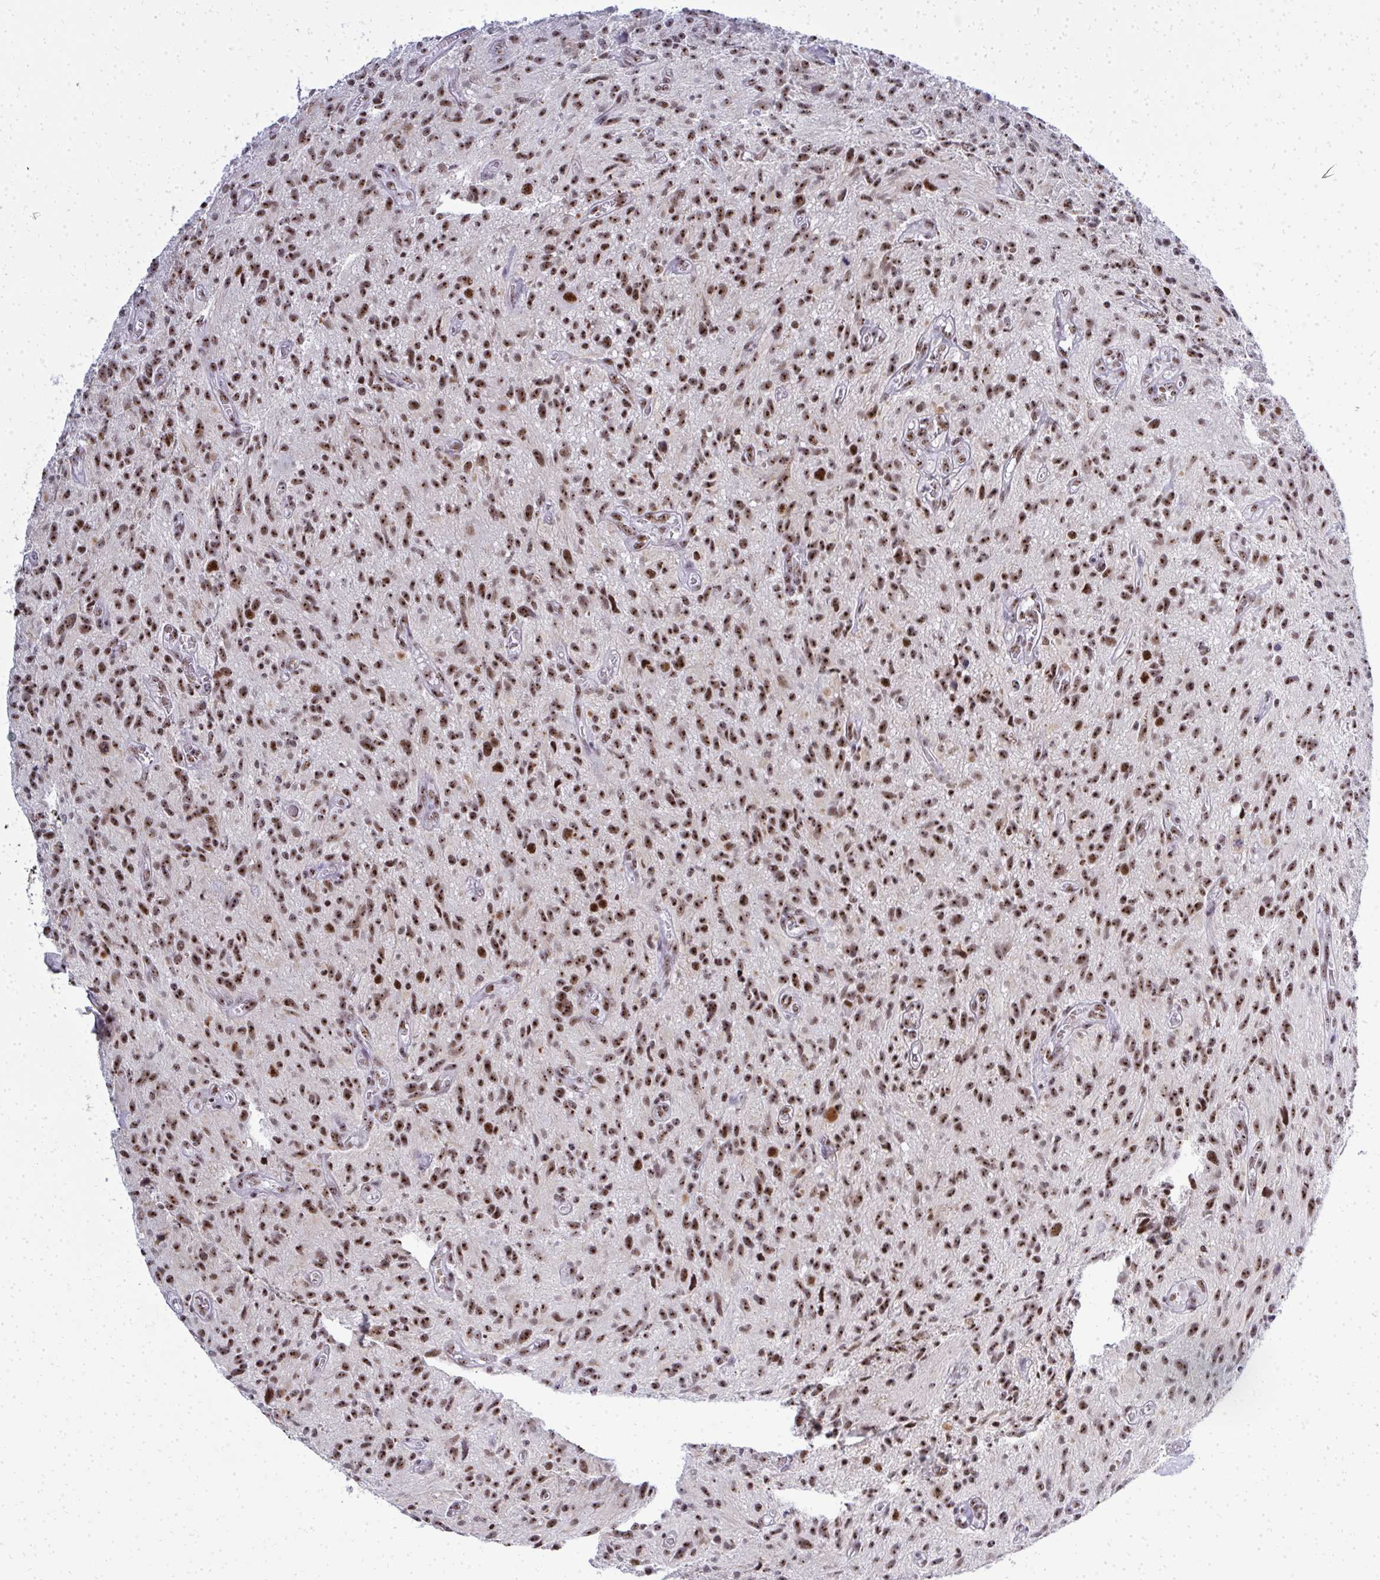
{"staining": {"intensity": "moderate", "quantity": ">75%", "location": "nuclear"}, "tissue": "glioma", "cell_type": "Tumor cells", "image_type": "cancer", "snomed": [{"axis": "morphology", "description": "Glioma, malignant, High grade"}, {"axis": "topography", "description": "Brain"}], "caption": "This micrograph shows immunohistochemistry staining of malignant glioma (high-grade), with medium moderate nuclear staining in approximately >75% of tumor cells.", "gene": "SIRT7", "patient": {"sex": "male", "age": 75}}